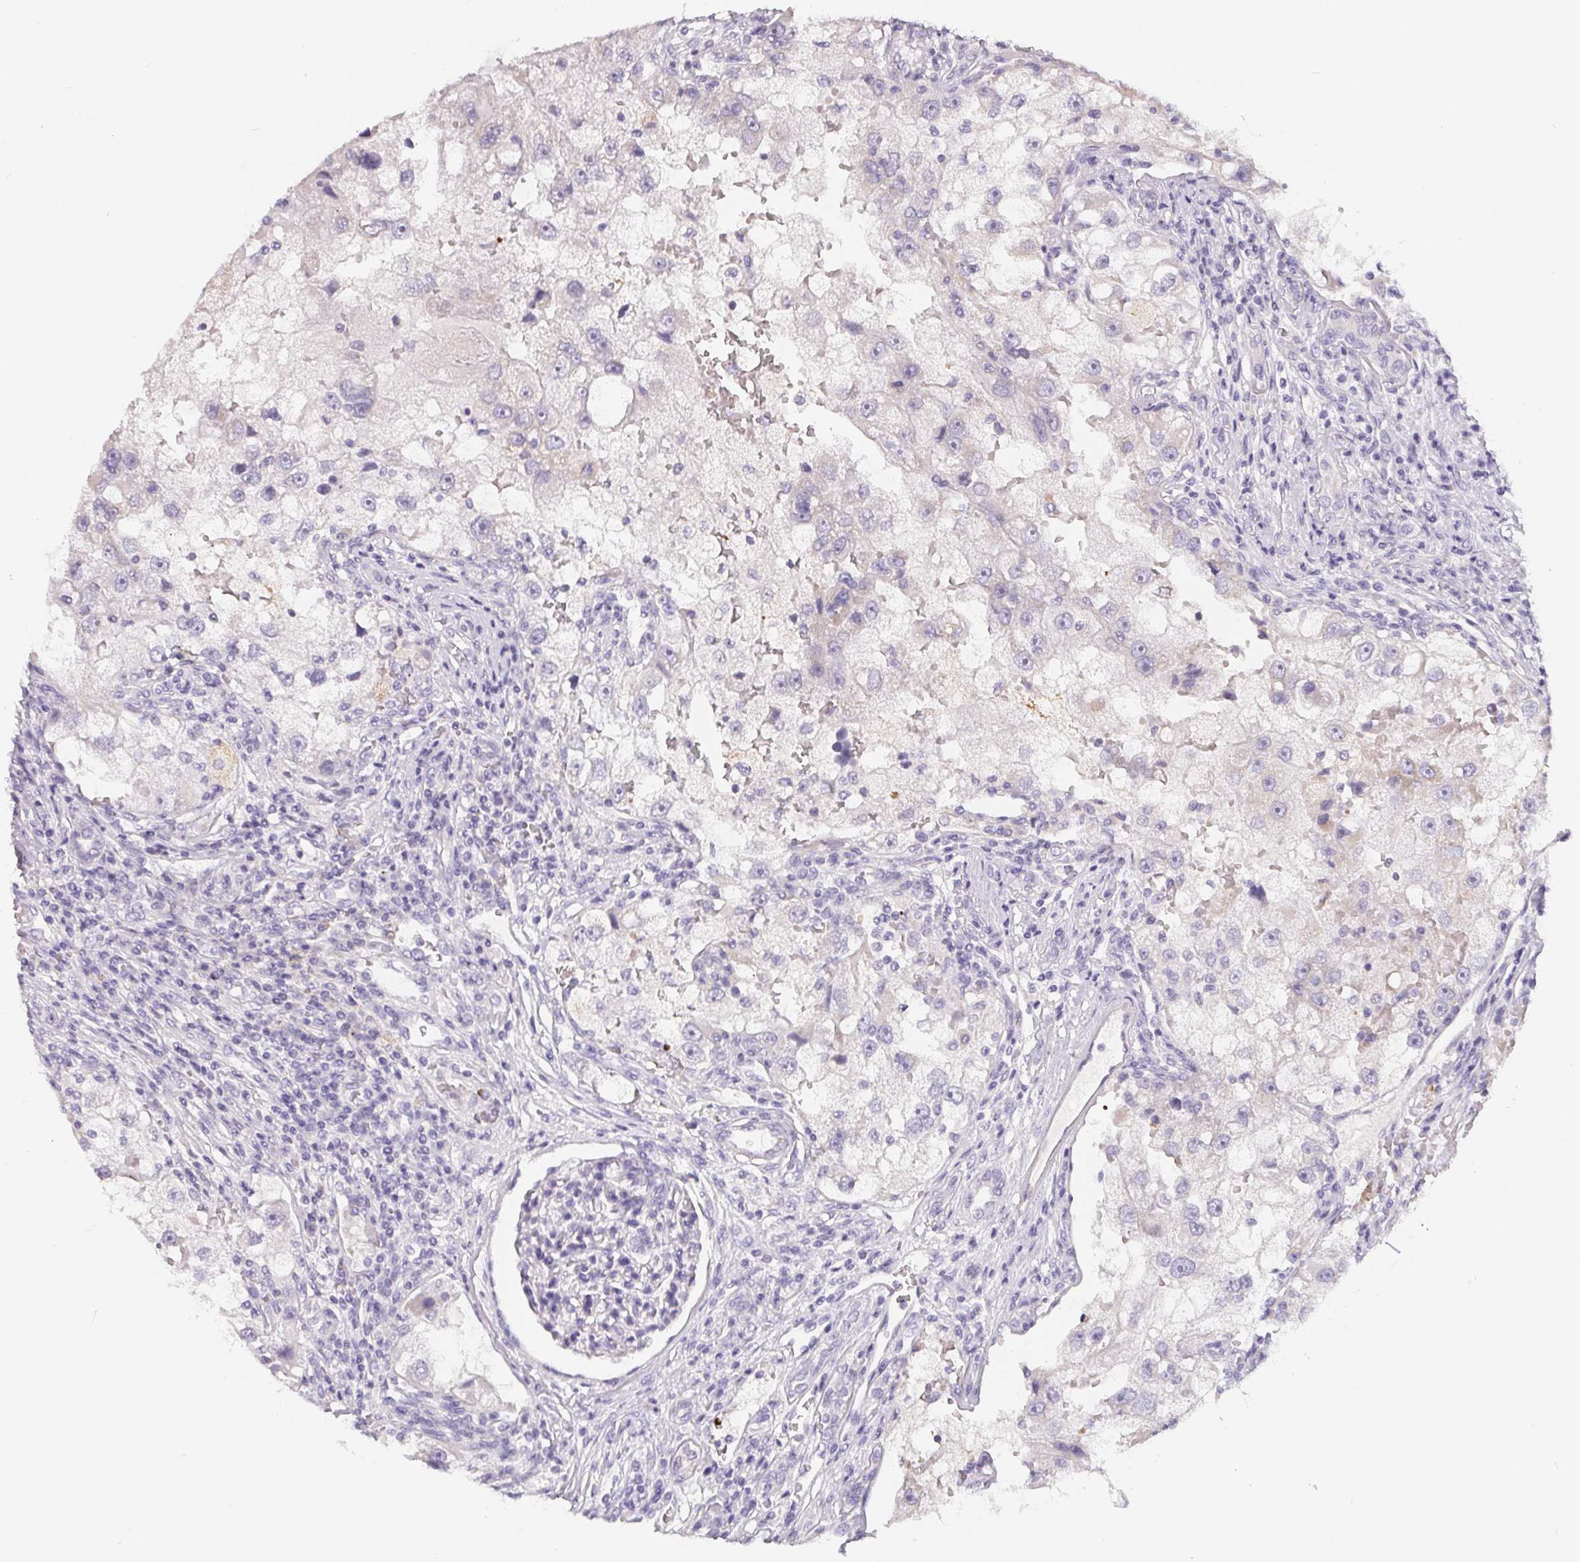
{"staining": {"intensity": "negative", "quantity": "none", "location": "none"}, "tissue": "renal cancer", "cell_type": "Tumor cells", "image_type": "cancer", "snomed": [{"axis": "morphology", "description": "Adenocarcinoma, NOS"}, {"axis": "topography", "description": "Kidney"}], "caption": "Histopathology image shows no significant protein staining in tumor cells of renal cancer (adenocarcinoma).", "gene": "FDX1", "patient": {"sex": "male", "age": 63}}